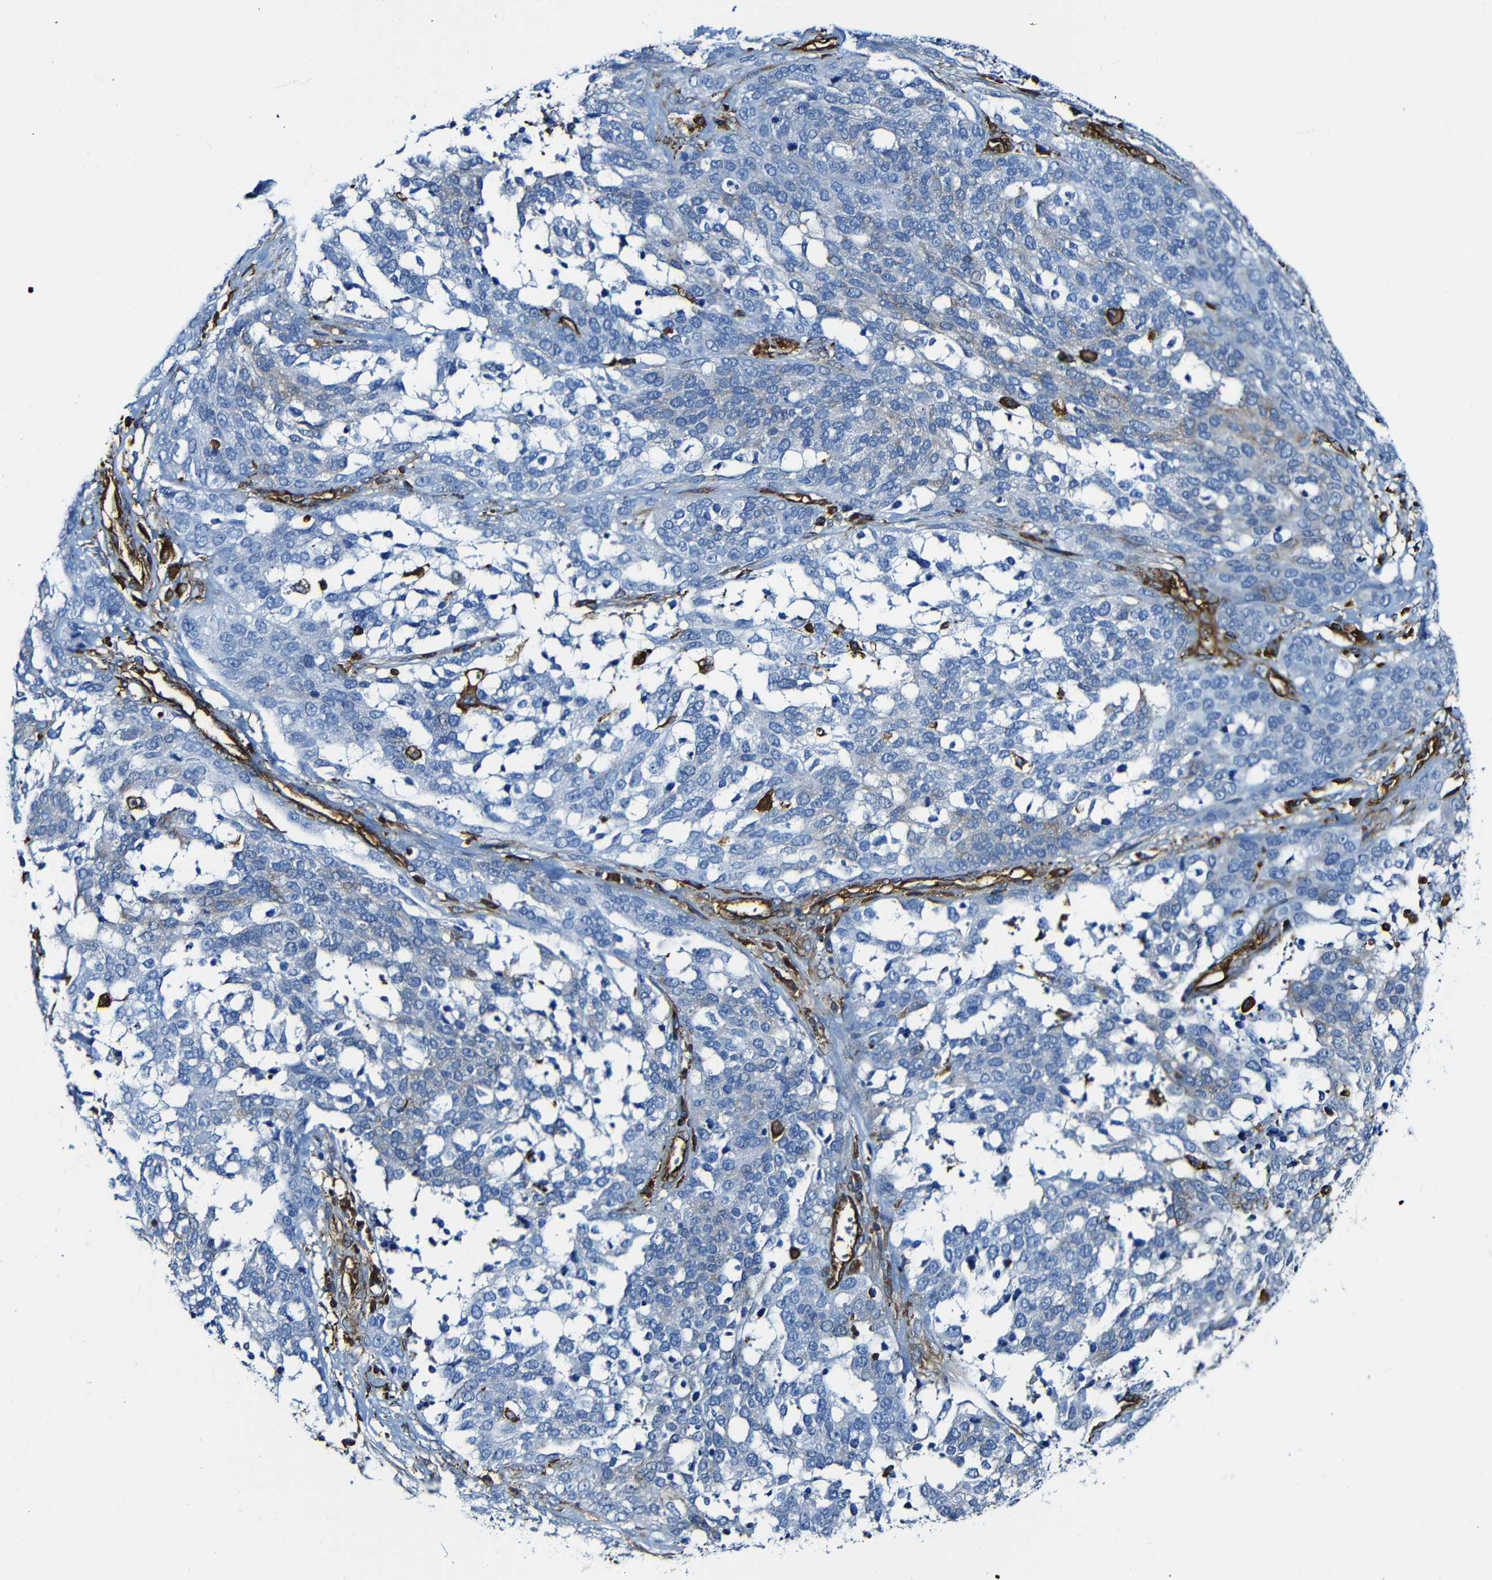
{"staining": {"intensity": "negative", "quantity": "none", "location": "none"}, "tissue": "ovarian cancer", "cell_type": "Tumor cells", "image_type": "cancer", "snomed": [{"axis": "morphology", "description": "Cystadenocarcinoma, serous, NOS"}, {"axis": "topography", "description": "Ovary"}], "caption": "High power microscopy histopathology image of an immunohistochemistry (IHC) image of ovarian serous cystadenocarcinoma, revealing no significant staining in tumor cells. (IHC, brightfield microscopy, high magnification).", "gene": "MSN", "patient": {"sex": "female", "age": 44}}